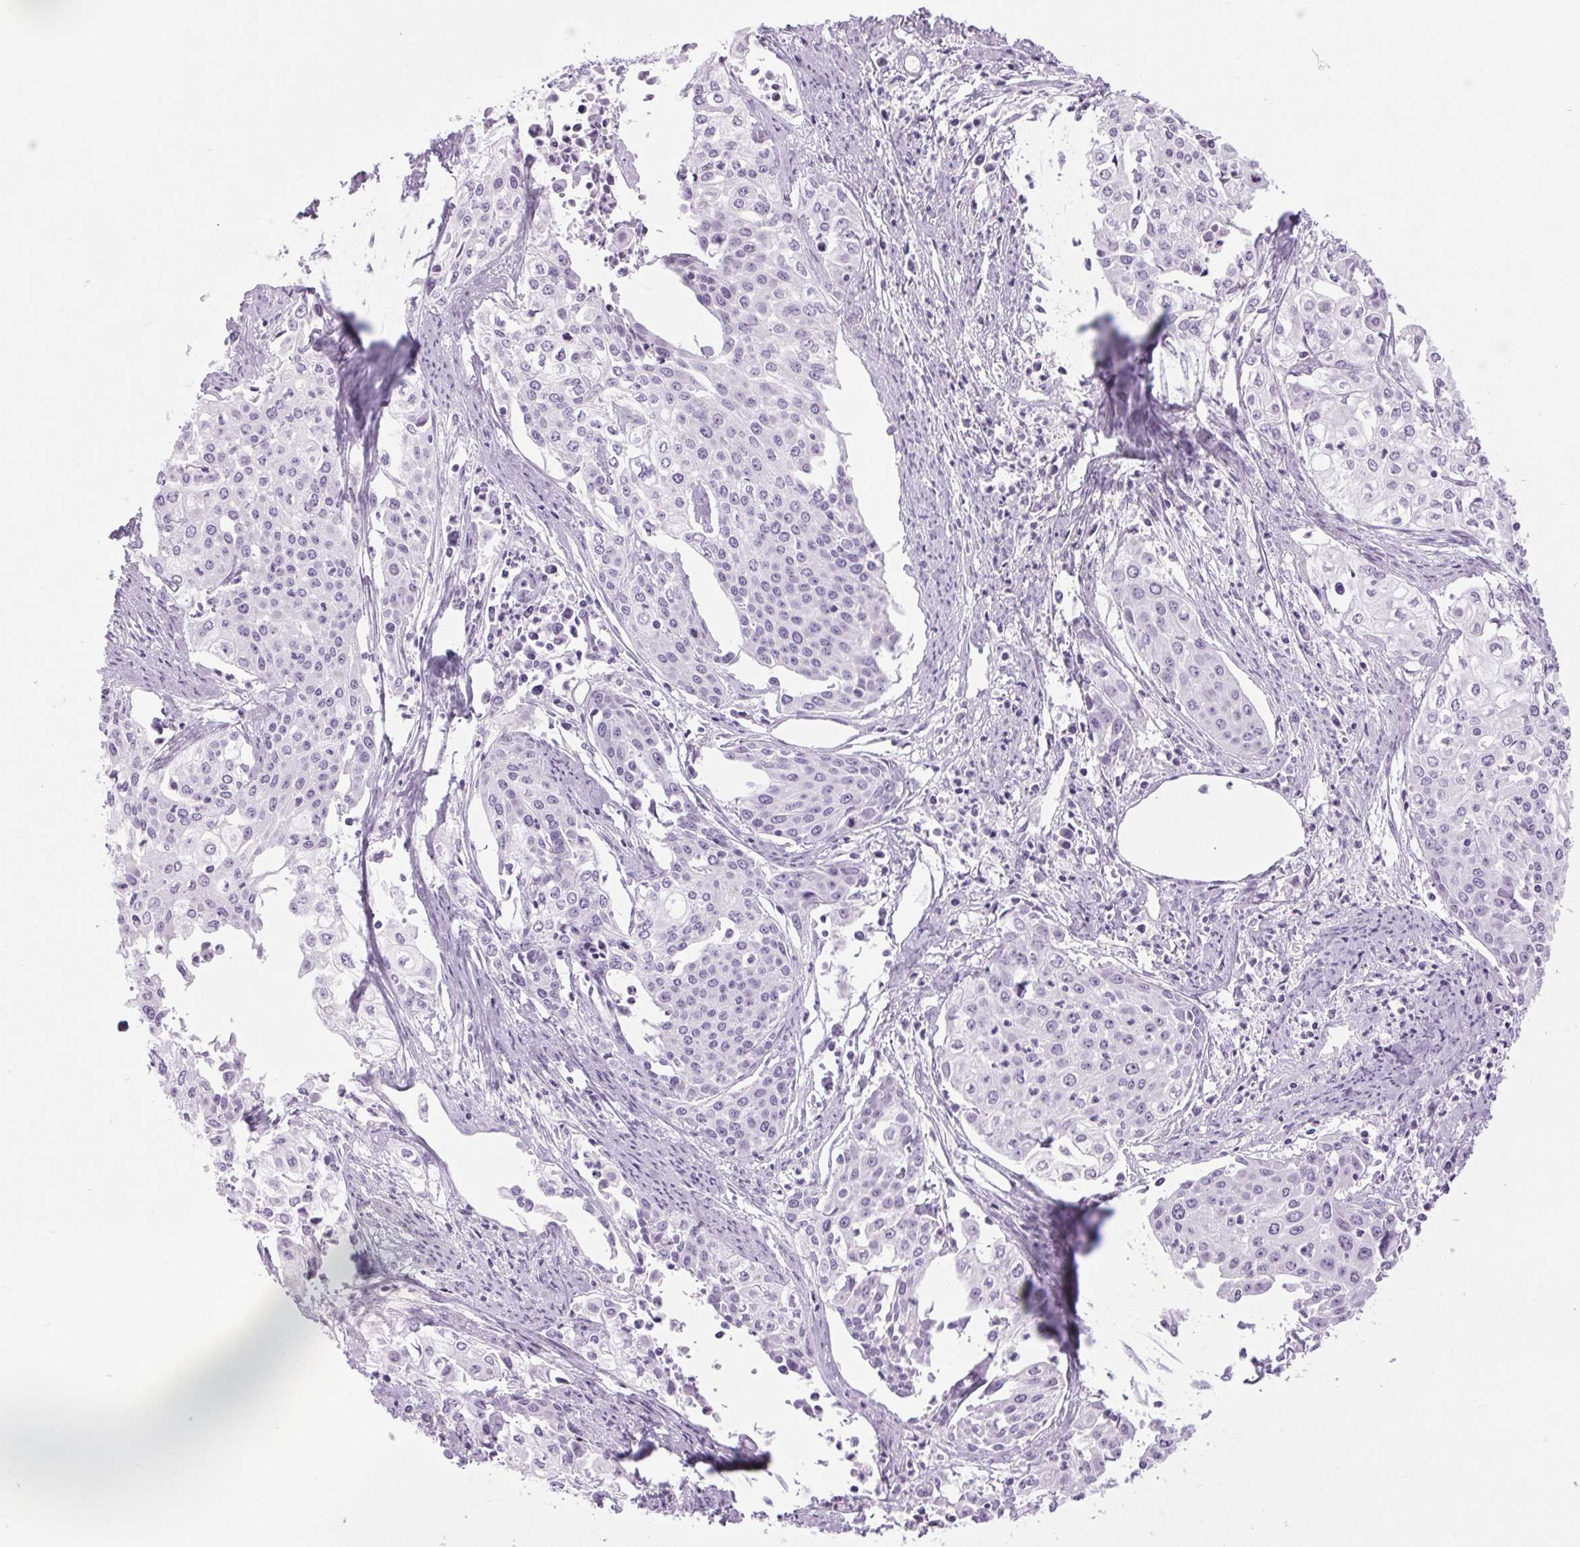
{"staining": {"intensity": "negative", "quantity": "none", "location": "none"}, "tissue": "cervical cancer", "cell_type": "Tumor cells", "image_type": "cancer", "snomed": [{"axis": "morphology", "description": "Squamous cell carcinoma, NOS"}, {"axis": "topography", "description": "Cervix"}], "caption": "Squamous cell carcinoma (cervical) was stained to show a protein in brown. There is no significant positivity in tumor cells. Nuclei are stained in blue.", "gene": "LRP2", "patient": {"sex": "female", "age": 39}}